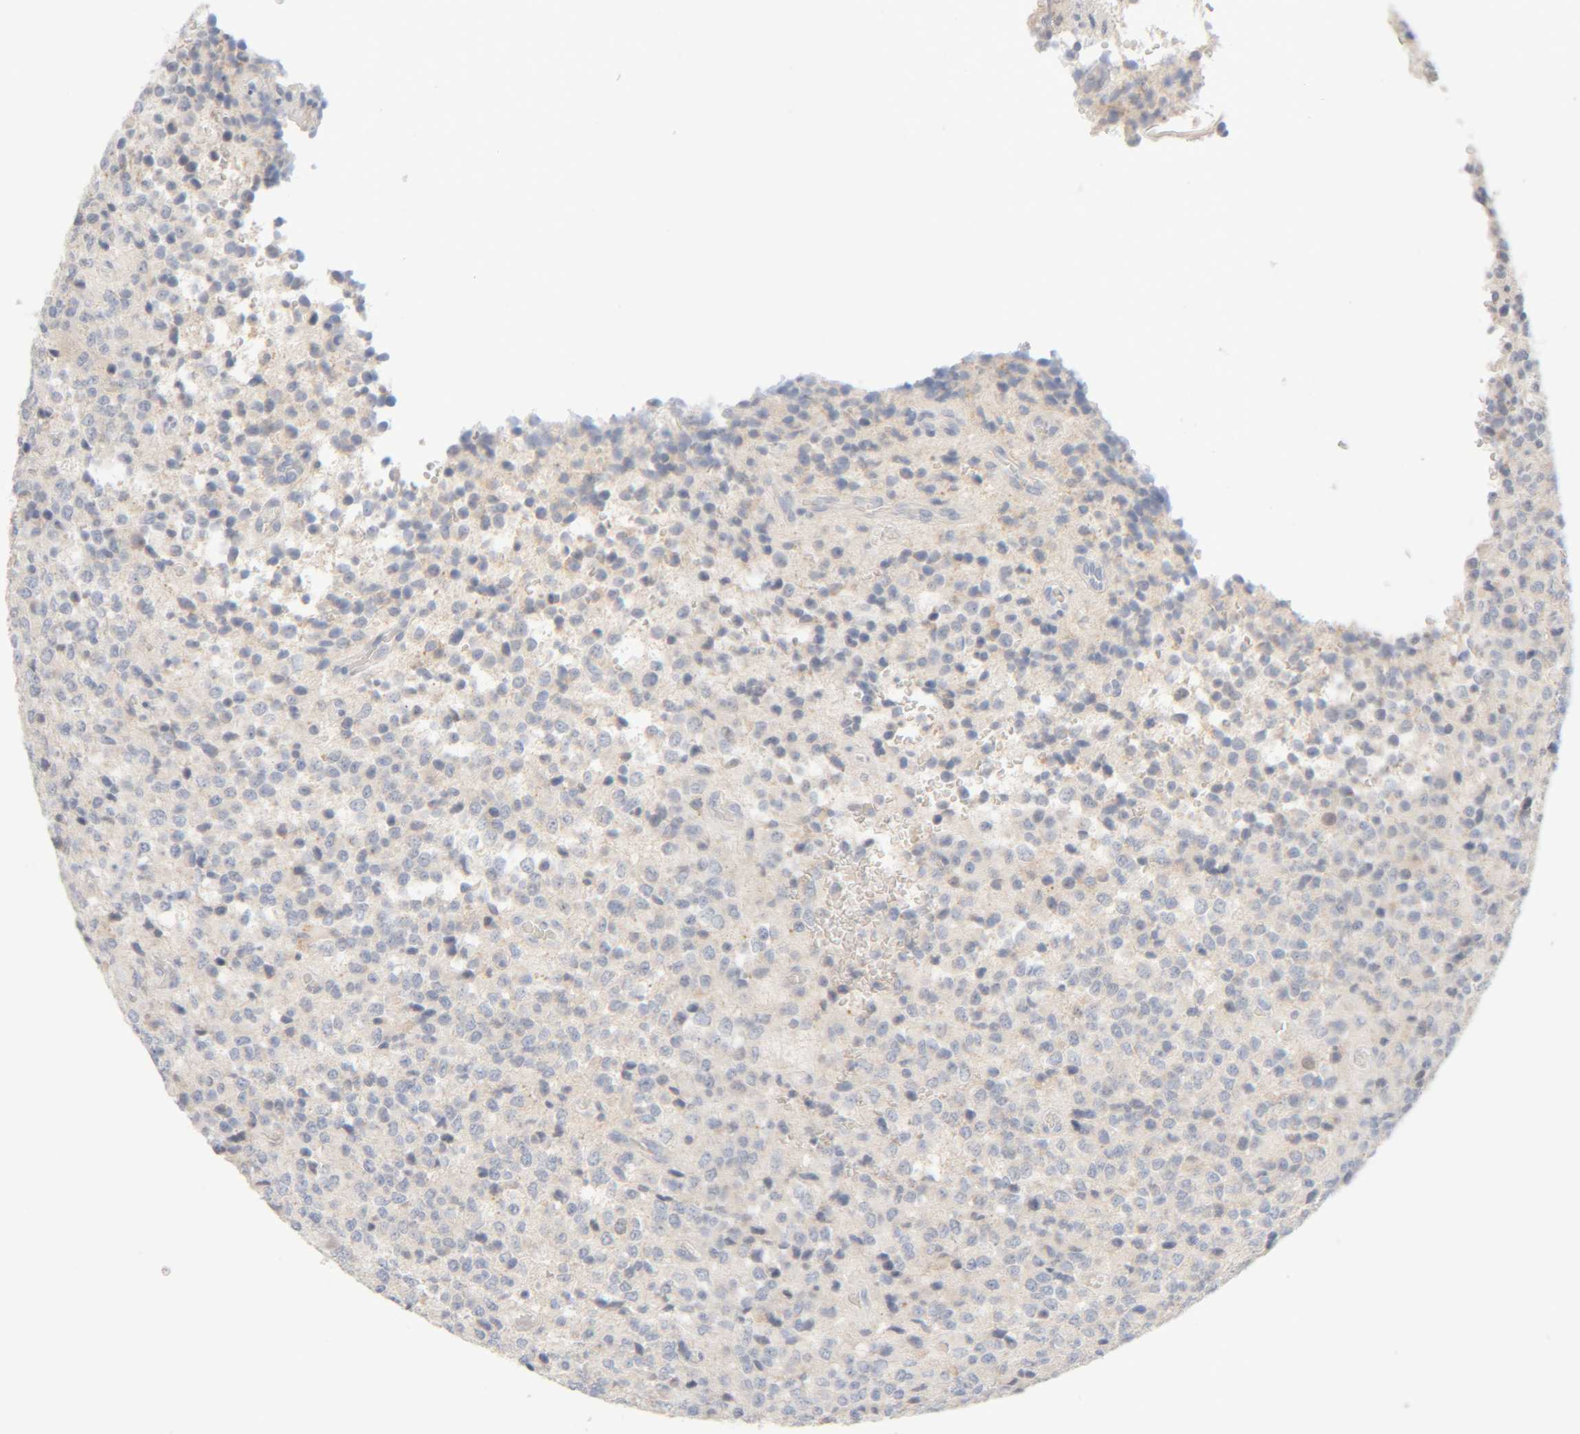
{"staining": {"intensity": "negative", "quantity": "none", "location": "none"}, "tissue": "glioma", "cell_type": "Tumor cells", "image_type": "cancer", "snomed": [{"axis": "morphology", "description": "Glioma, malignant, High grade"}, {"axis": "topography", "description": "pancreas cauda"}], "caption": "A photomicrograph of glioma stained for a protein demonstrates no brown staining in tumor cells.", "gene": "RIDA", "patient": {"sex": "male", "age": 60}}